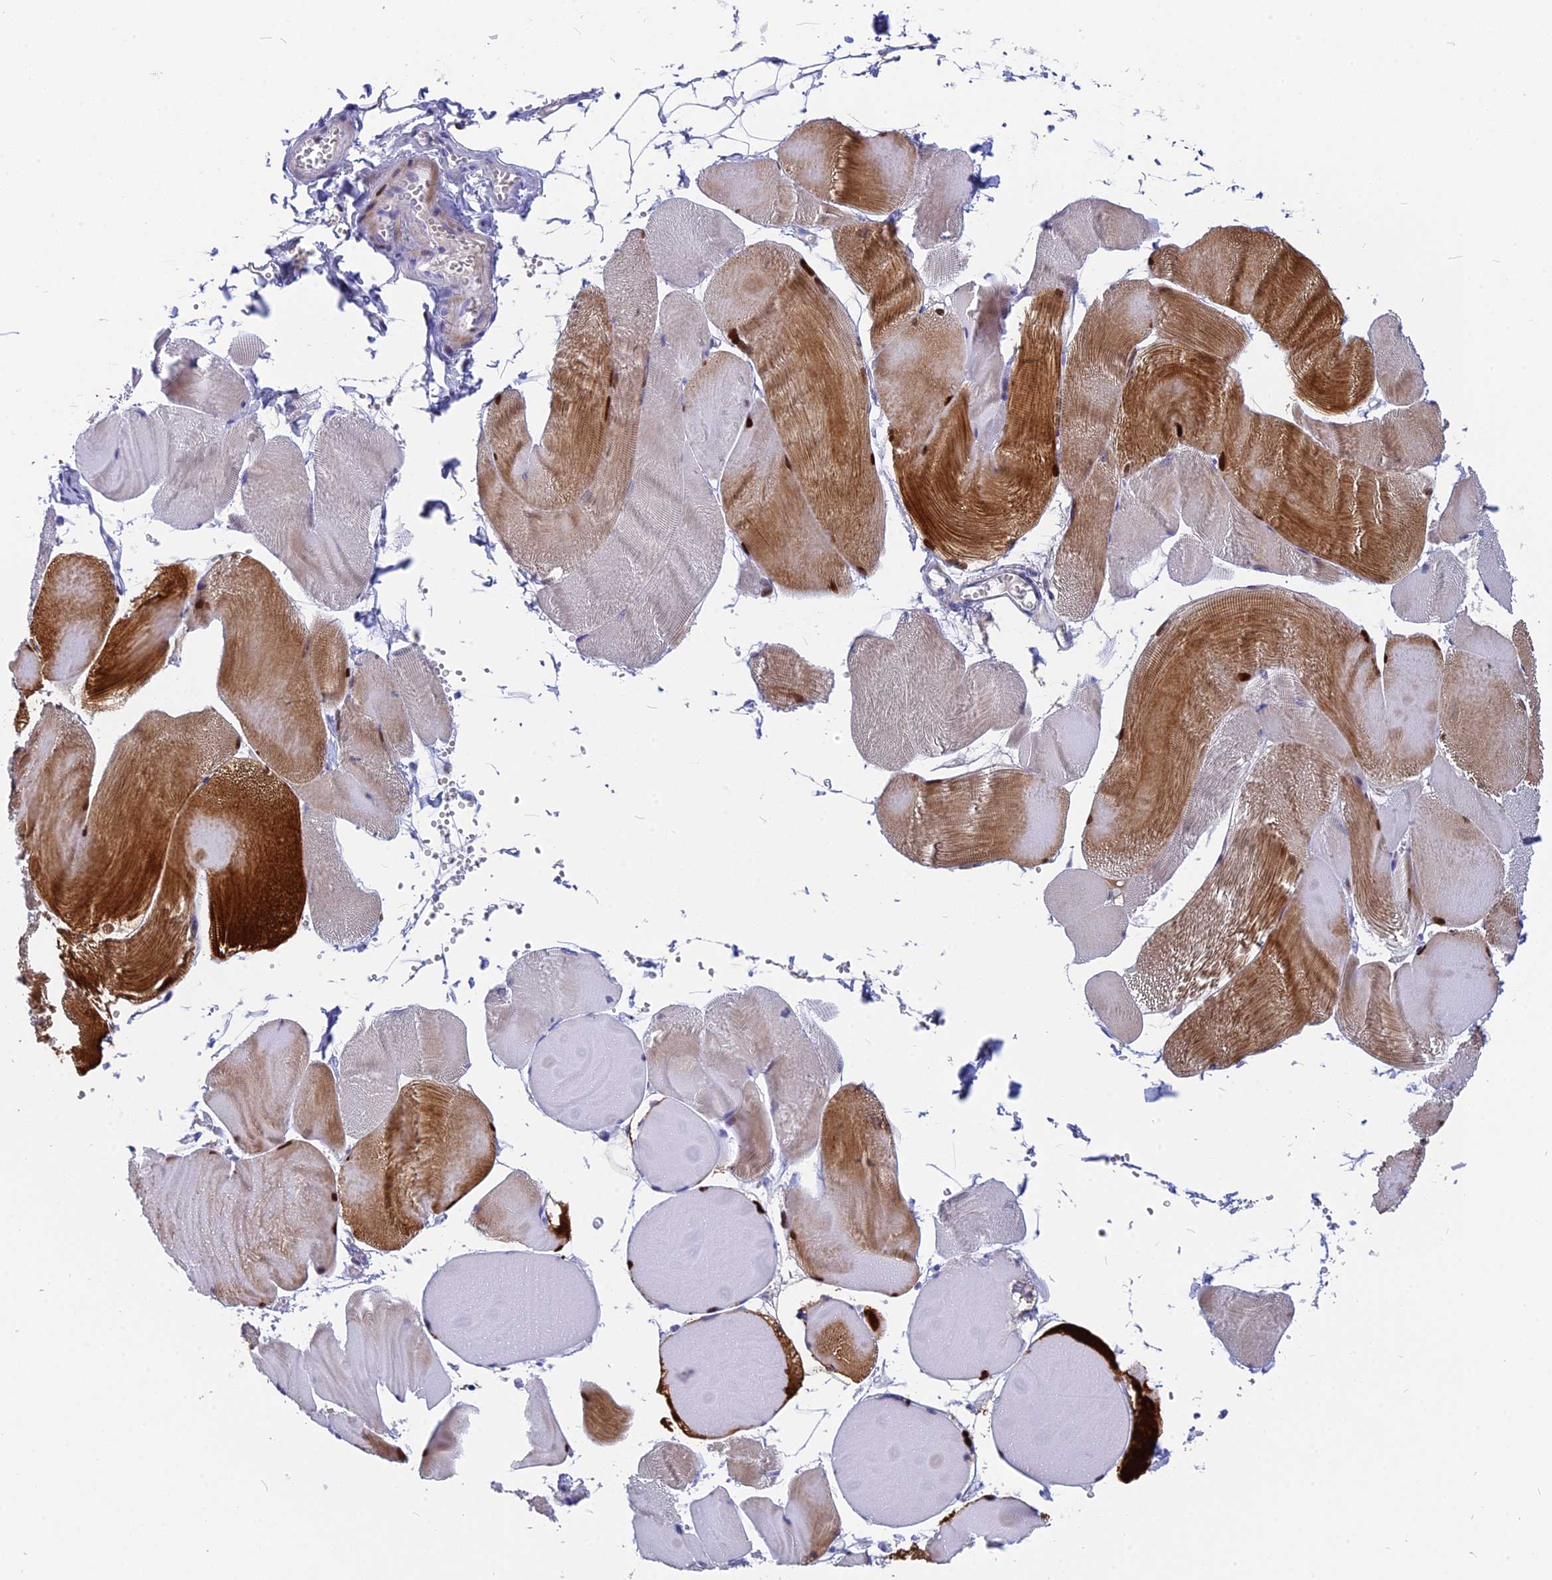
{"staining": {"intensity": "strong", "quantity": "25%-75%", "location": "cytoplasmic/membranous,nuclear"}, "tissue": "skeletal muscle", "cell_type": "Myocytes", "image_type": "normal", "snomed": [{"axis": "morphology", "description": "Normal tissue, NOS"}, {"axis": "morphology", "description": "Basal cell carcinoma"}, {"axis": "topography", "description": "Skeletal muscle"}], "caption": "IHC (DAB (3,3'-diaminobenzidine)) staining of unremarkable human skeletal muscle shows strong cytoplasmic/membranous,nuclear protein positivity in about 25%-75% of myocytes.", "gene": "NKPD1", "patient": {"sex": "female", "age": 64}}